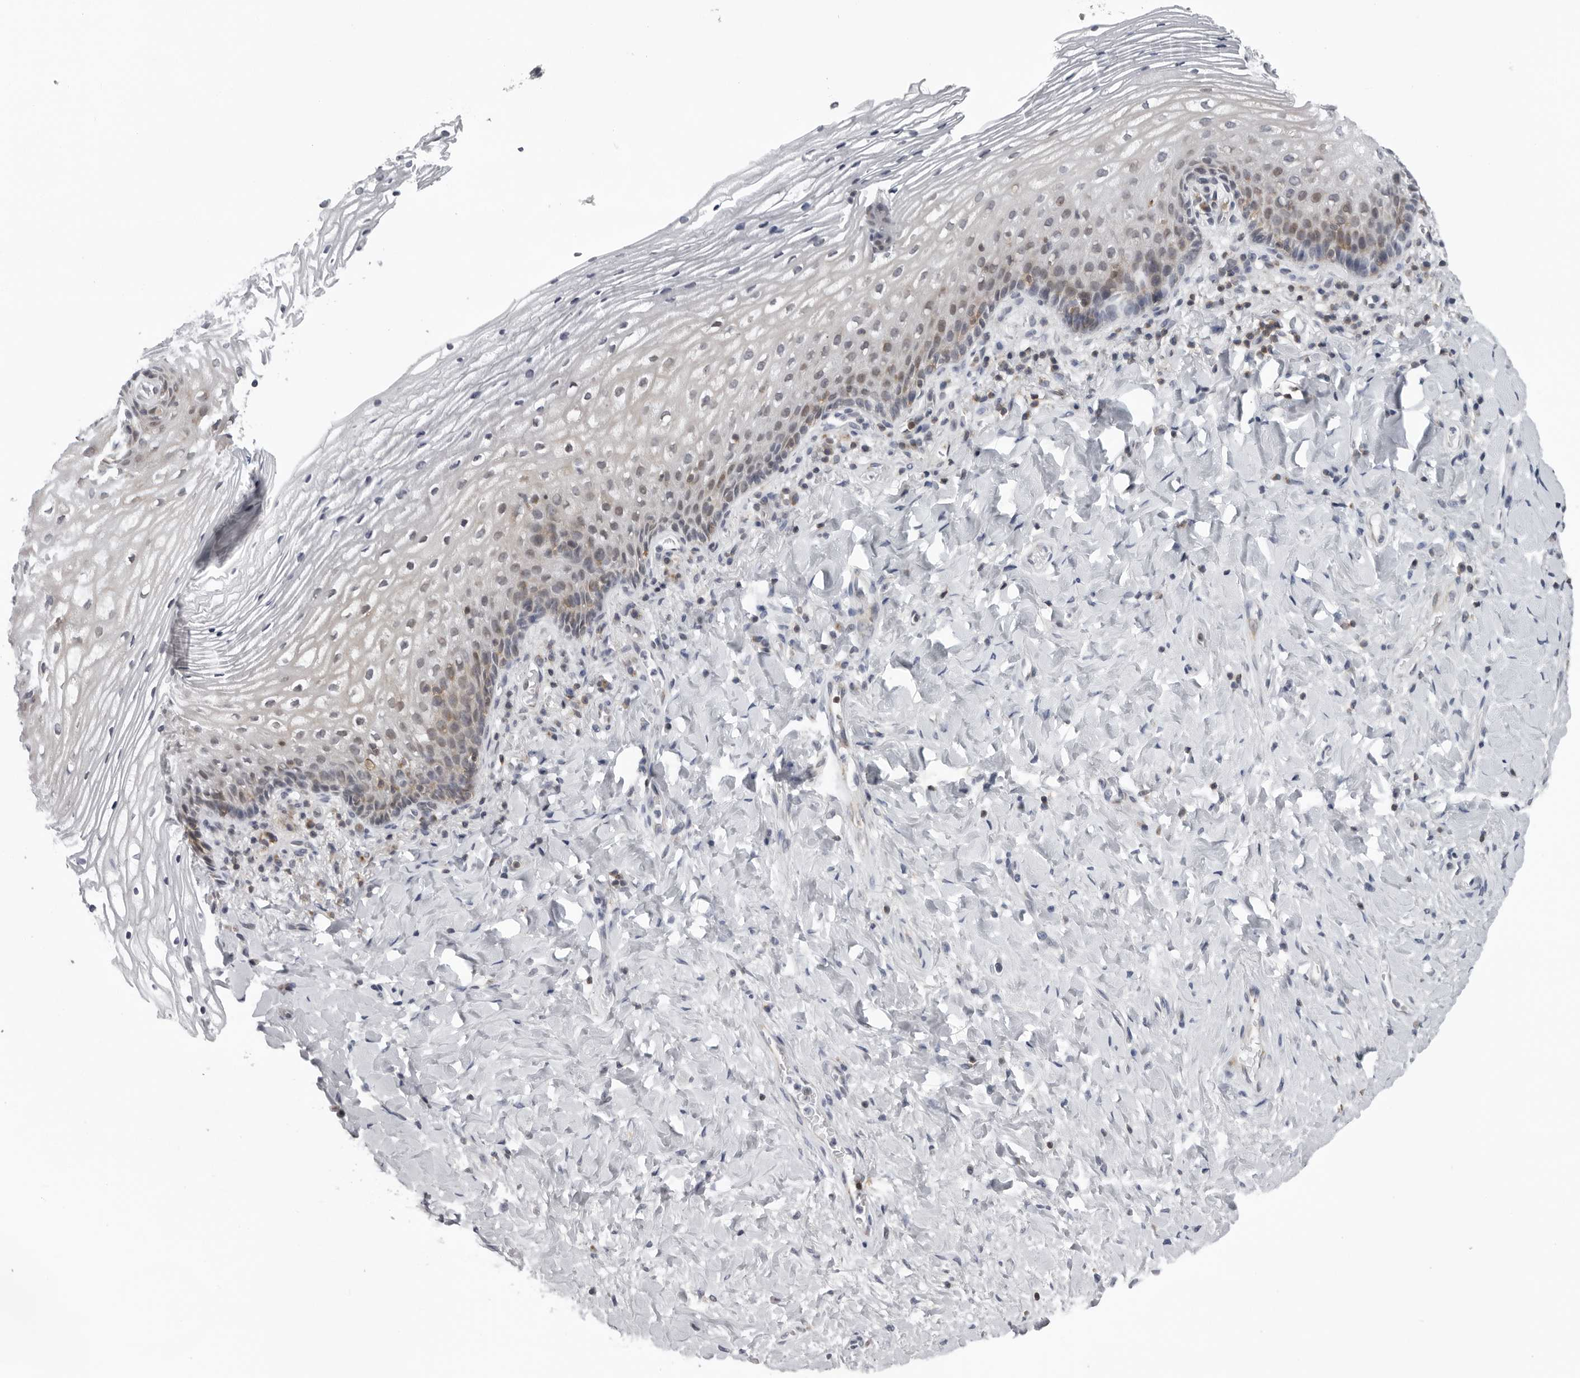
{"staining": {"intensity": "weak", "quantity": "<25%", "location": "cytoplasmic/membranous"}, "tissue": "vagina", "cell_type": "Squamous epithelial cells", "image_type": "normal", "snomed": [{"axis": "morphology", "description": "Normal tissue, NOS"}, {"axis": "topography", "description": "Vagina"}], "caption": "Immunohistochemical staining of benign vagina shows no significant expression in squamous epithelial cells.", "gene": "CPT2", "patient": {"sex": "female", "age": 60}}